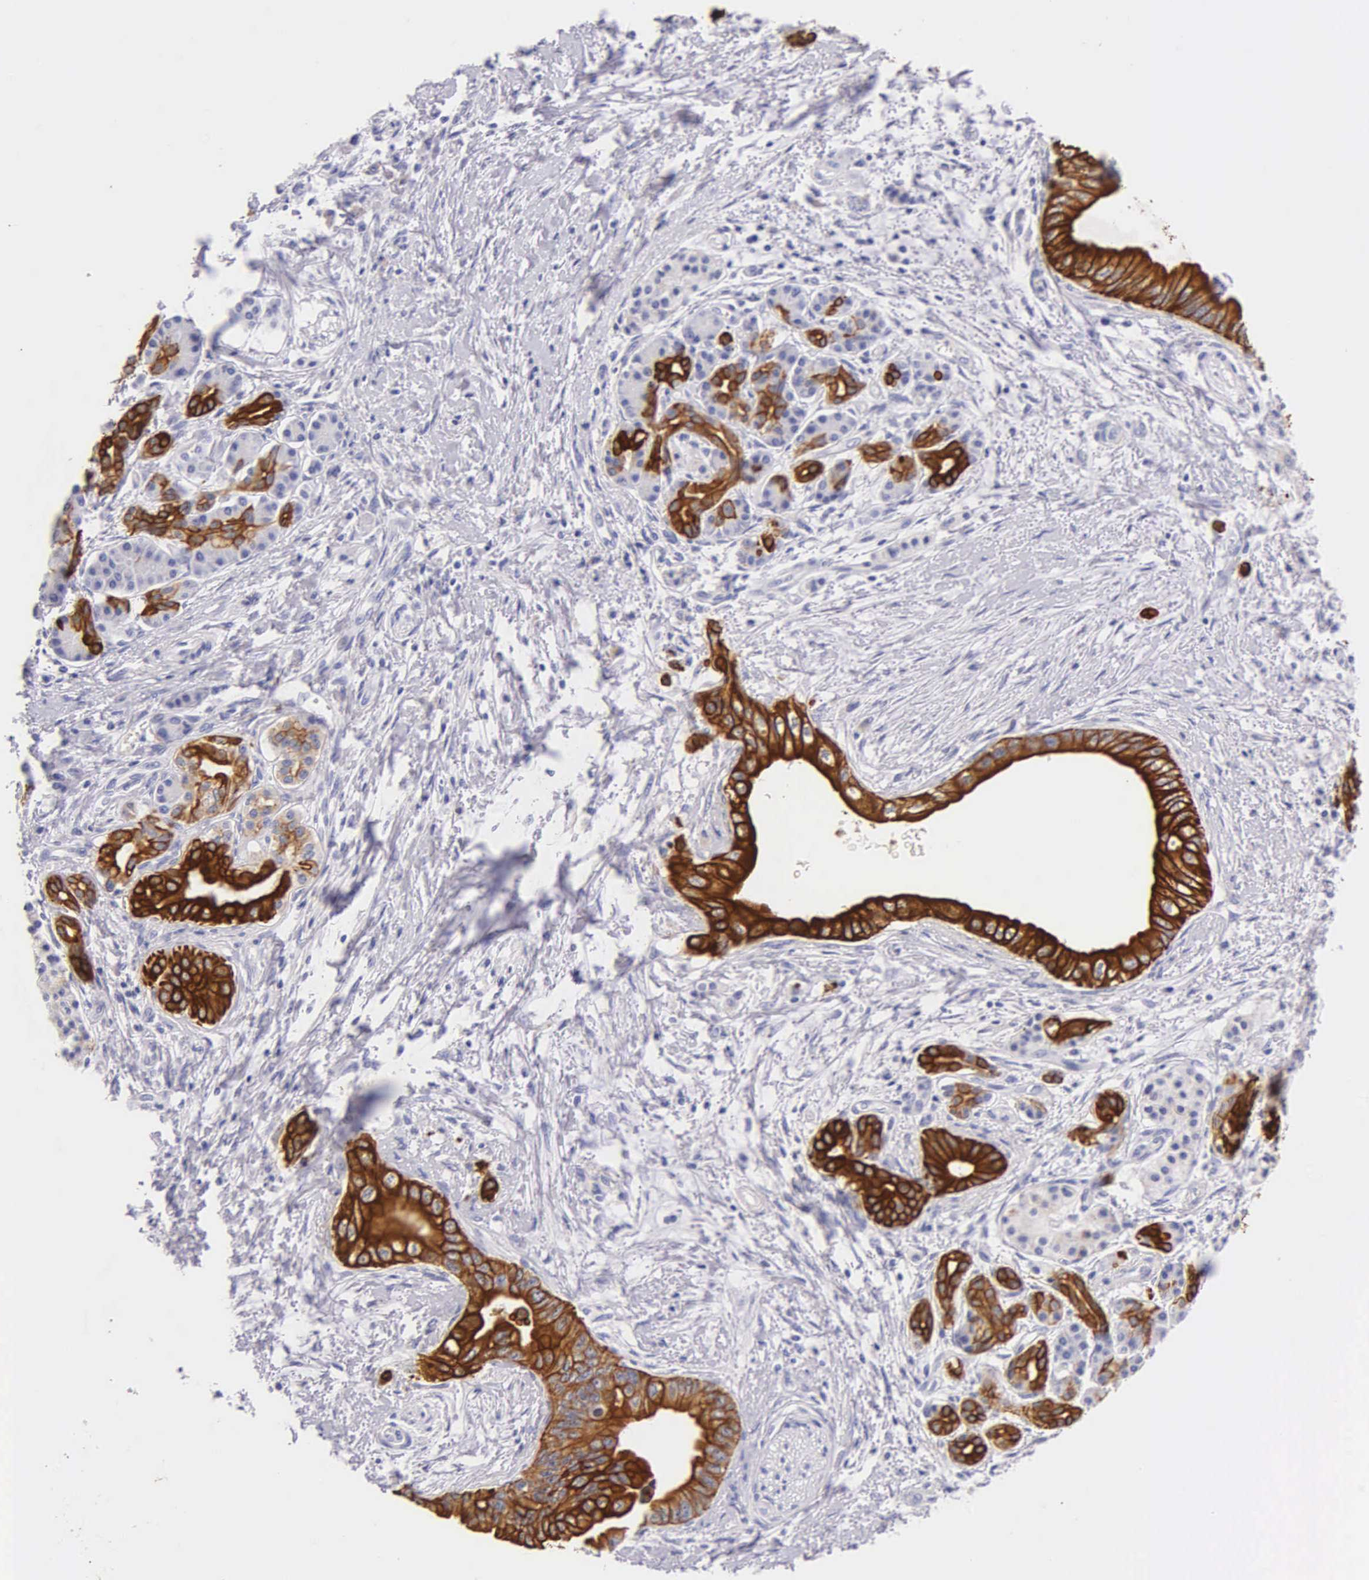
{"staining": {"intensity": "strong", "quantity": ">75%", "location": "cytoplasmic/membranous"}, "tissue": "pancreatic cancer", "cell_type": "Tumor cells", "image_type": "cancer", "snomed": [{"axis": "morphology", "description": "Adenocarcinoma, NOS"}, {"axis": "topography", "description": "Pancreas"}], "caption": "Pancreatic adenocarcinoma was stained to show a protein in brown. There is high levels of strong cytoplasmic/membranous expression in about >75% of tumor cells.", "gene": "KRT17", "patient": {"sex": "female", "age": 66}}